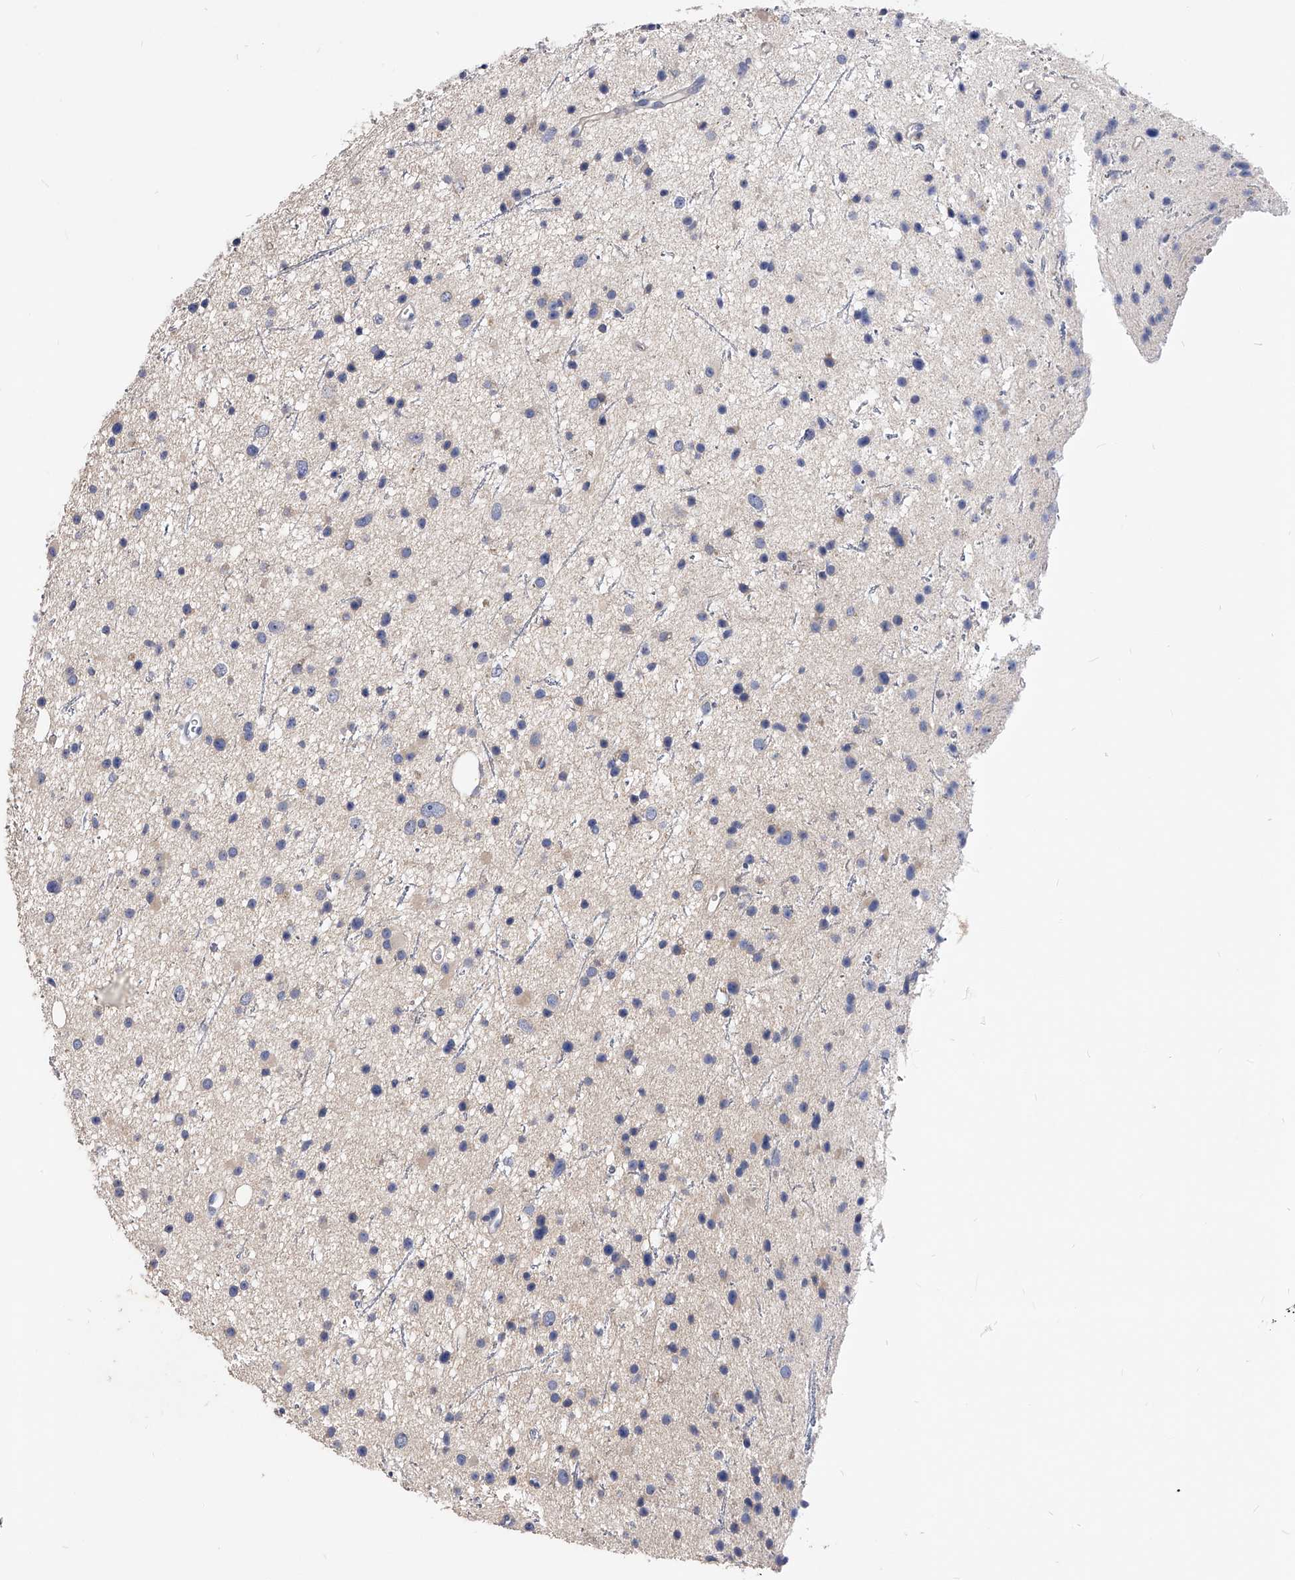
{"staining": {"intensity": "negative", "quantity": "none", "location": "none"}, "tissue": "glioma", "cell_type": "Tumor cells", "image_type": "cancer", "snomed": [{"axis": "morphology", "description": "Glioma, malignant, Low grade"}, {"axis": "topography", "description": "Cerebral cortex"}], "caption": "High magnification brightfield microscopy of malignant glioma (low-grade) stained with DAB (brown) and counterstained with hematoxylin (blue): tumor cells show no significant staining. The staining was performed using DAB to visualize the protein expression in brown, while the nuclei were stained in blue with hematoxylin (Magnification: 20x).", "gene": "APEH", "patient": {"sex": "female", "age": 39}}